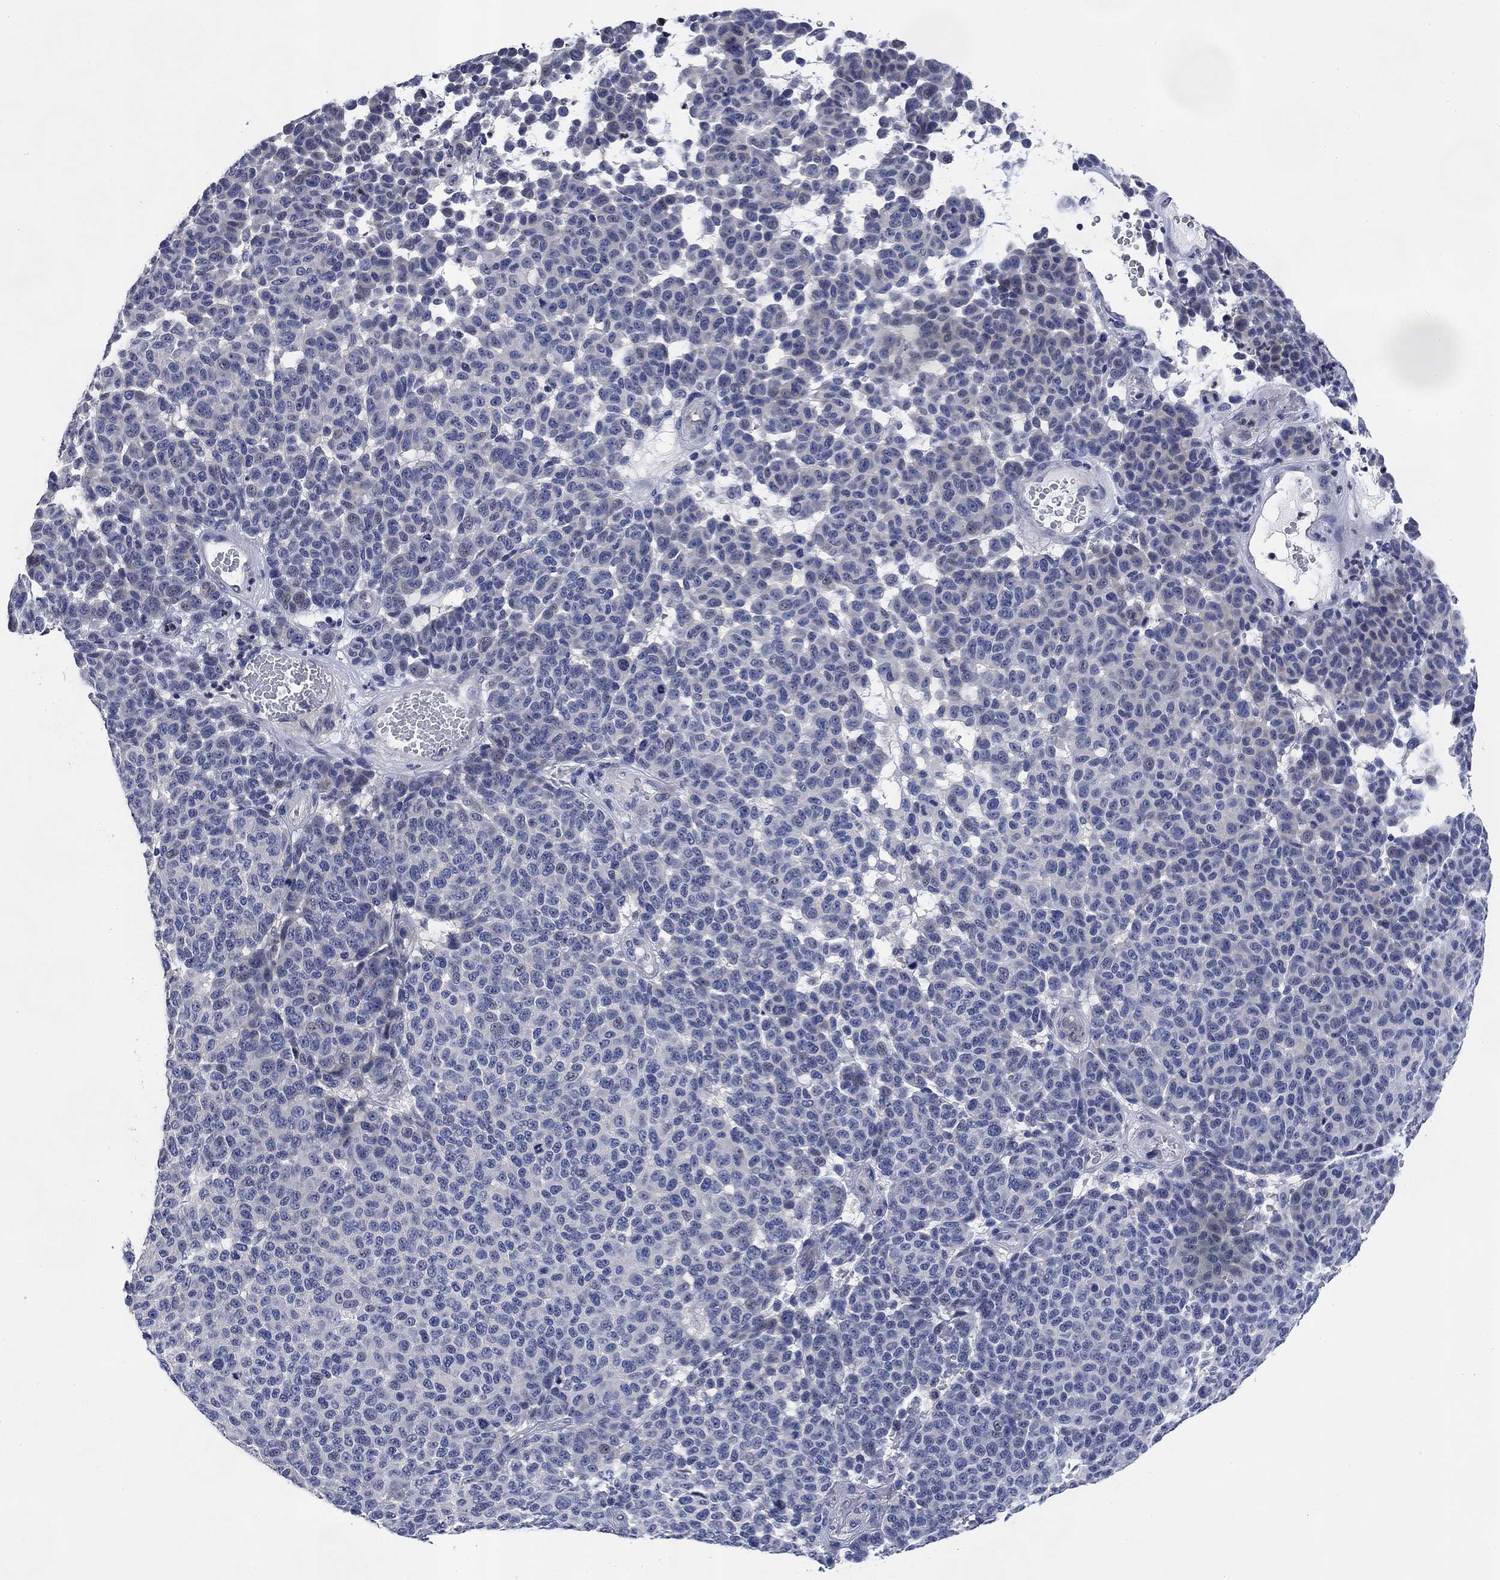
{"staining": {"intensity": "negative", "quantity": "none", "location": "none"}, "tissue": "melanoma", "cell_type": "Tumor cells", "image_type": "cancer", "snomed": [{"axis": "morphology", "description": "Malignant melanoma, NOS"}, {"axis": "topography", "description": "Skin"}], "caption": "Tumor cells show no significant protein staining in malignant melanoma. (Stains: DAB IHC with hematoxylin counter stain, Microscopy: brightfield microscopy at high magnification).", "gene": "DAZL", "patient": {"sex": "male", "age": 59}}